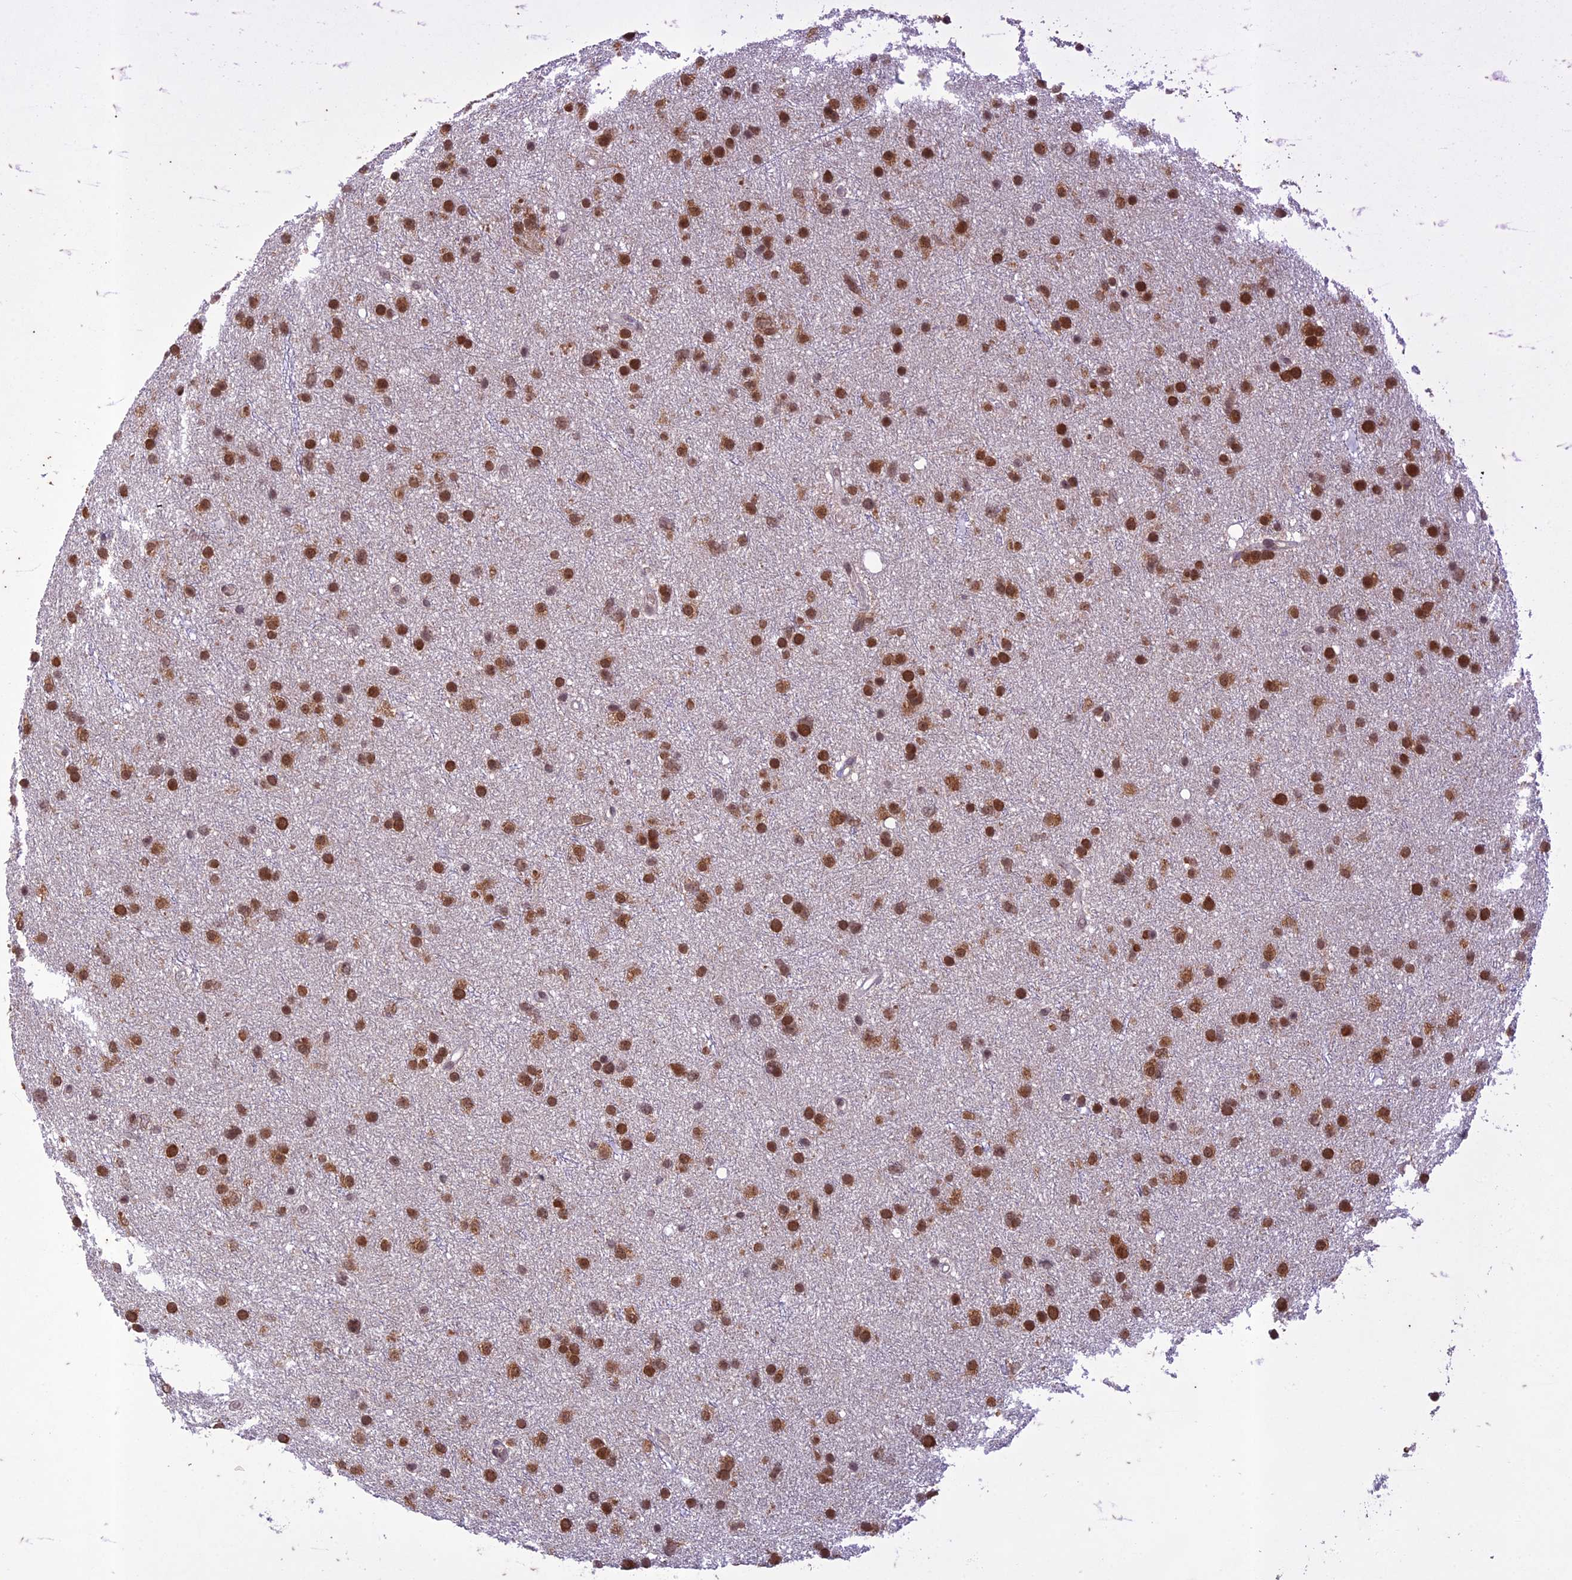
{"staining": {"intensity": "moderate", "quantity": ">75%", "location": "nuclear"}, "tissue": "glioma", "cell_type": "Tumor cells", "image_type": "cancer", "snomed": [{"axis": "morphology", "description": "Glioma, malignant, Low grade"}, {"axis": "topography", "description": "Cerebral cortex"}], "caption": "Low-grade glioma (malignant) stained with a brown dye shows moderate nuclear positive positivity in about >75% of tumor cells.", "gene": "POP4", "patient": {"sex": "female", "age": 39}}